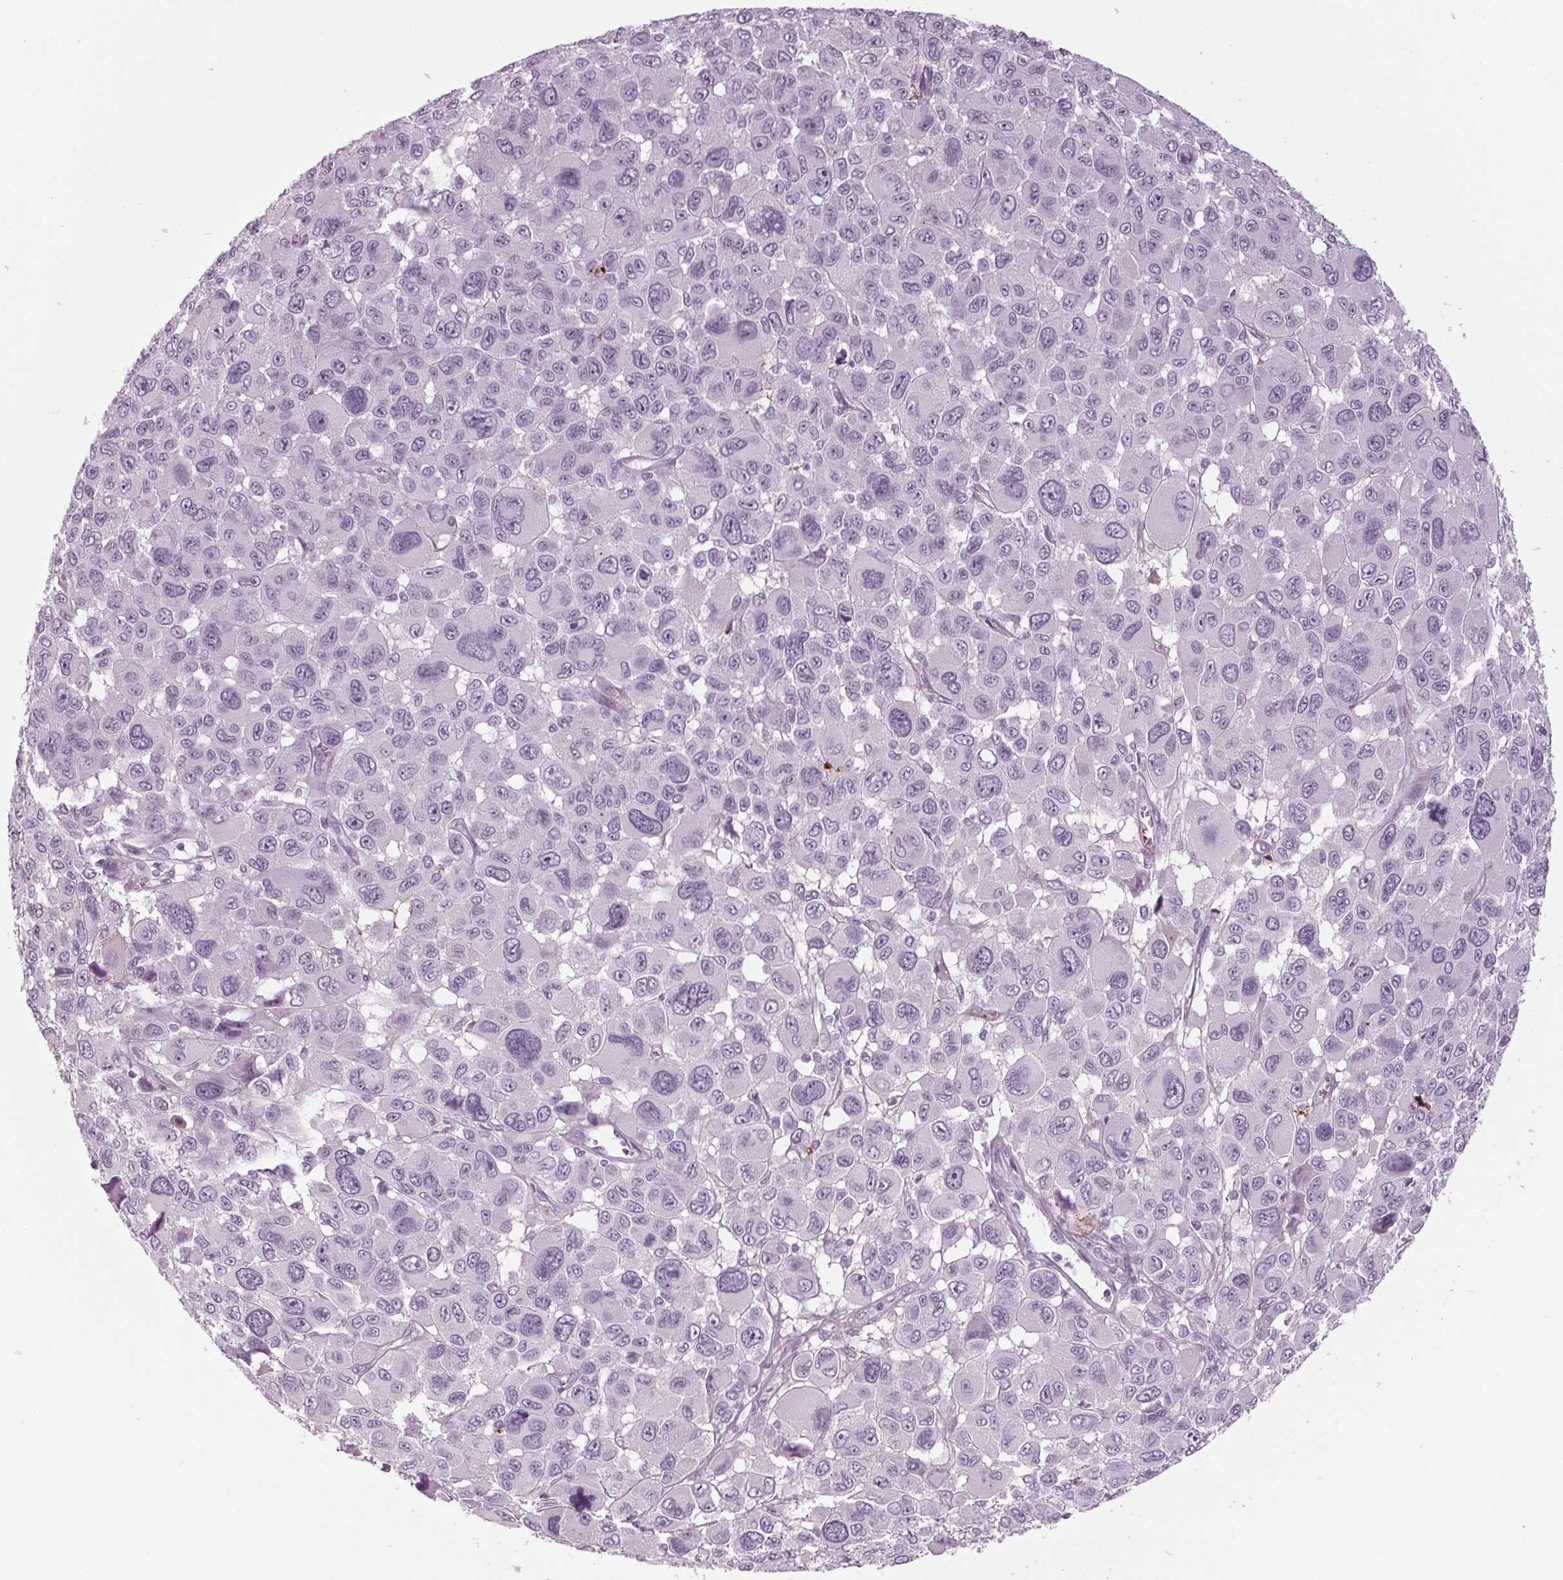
{"staining": {"intensity": "negative", "quantity": "none", "location": "none"}, "tissue": "melanoma", "cell_type": "Tumor cells", "image_type": "cancer", "snomed": [{"axis": "morphology", "description": "Malignant melanoma, NOS"}, {"axis": "topography", "description": "Skin"}], "caption": "Immunohistochemistry of melanoma shows no staining in tumor cells.", "gene": "CYP3A43", "patient": {"sex": "female", "age": 66}}